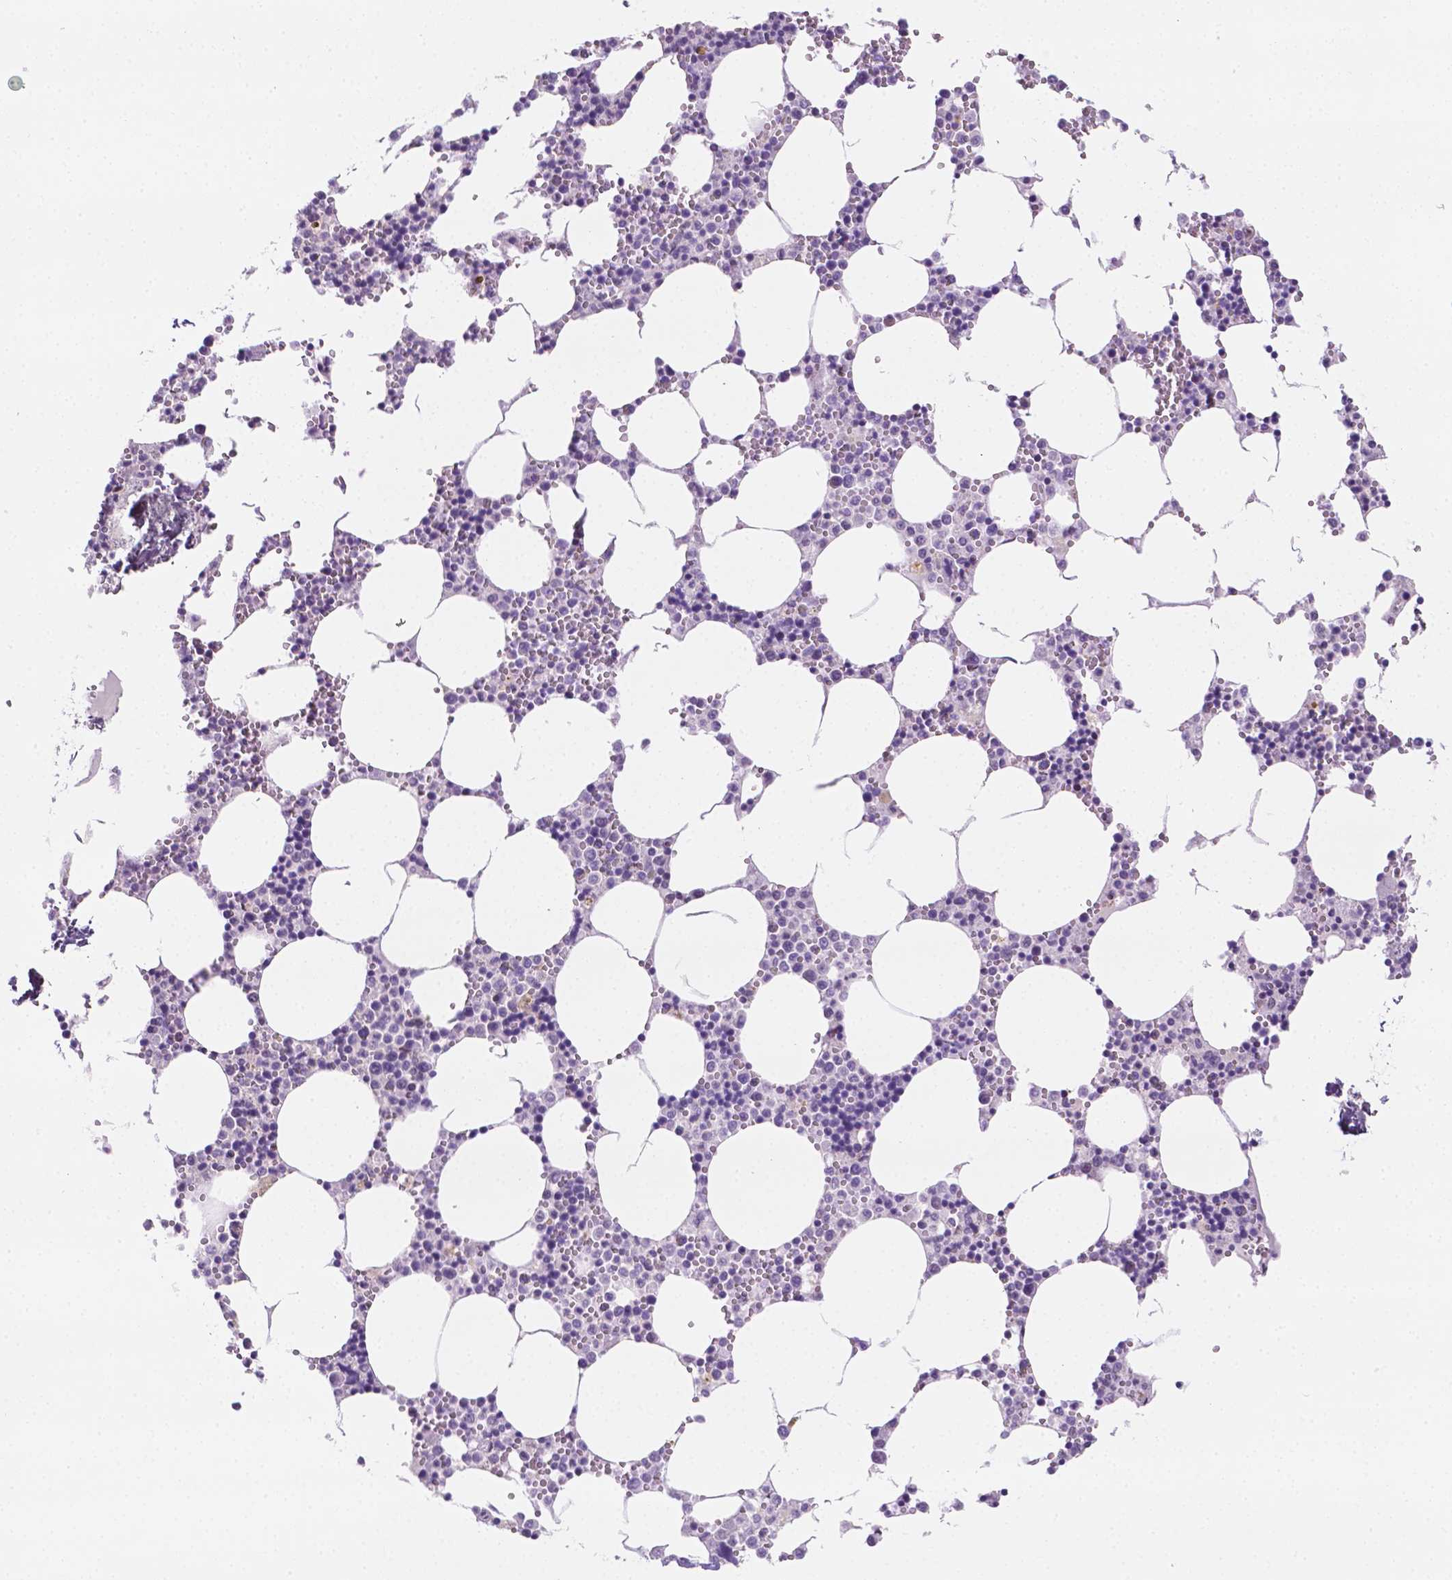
{"staining": {"intensity": "negative", "quantity": "none", "location": "none"}, "tissue": "bone marrow", "cell_type": "Hematopoietic cells", "image_type": "normal", "snomed": [{"axis": "morphology", "description": "Normal tissue, NOS"}, {"axis": "topography", "description": "Bone marrow"}], "caption": "This image is of normal bone marrow stained with IHC to label a protein in brown with the nuclei are counter-stained blue. There is no positivity in hematopoietic cells.", "gene": "ERF", "patient": {"sex": "male", "age": 54}}